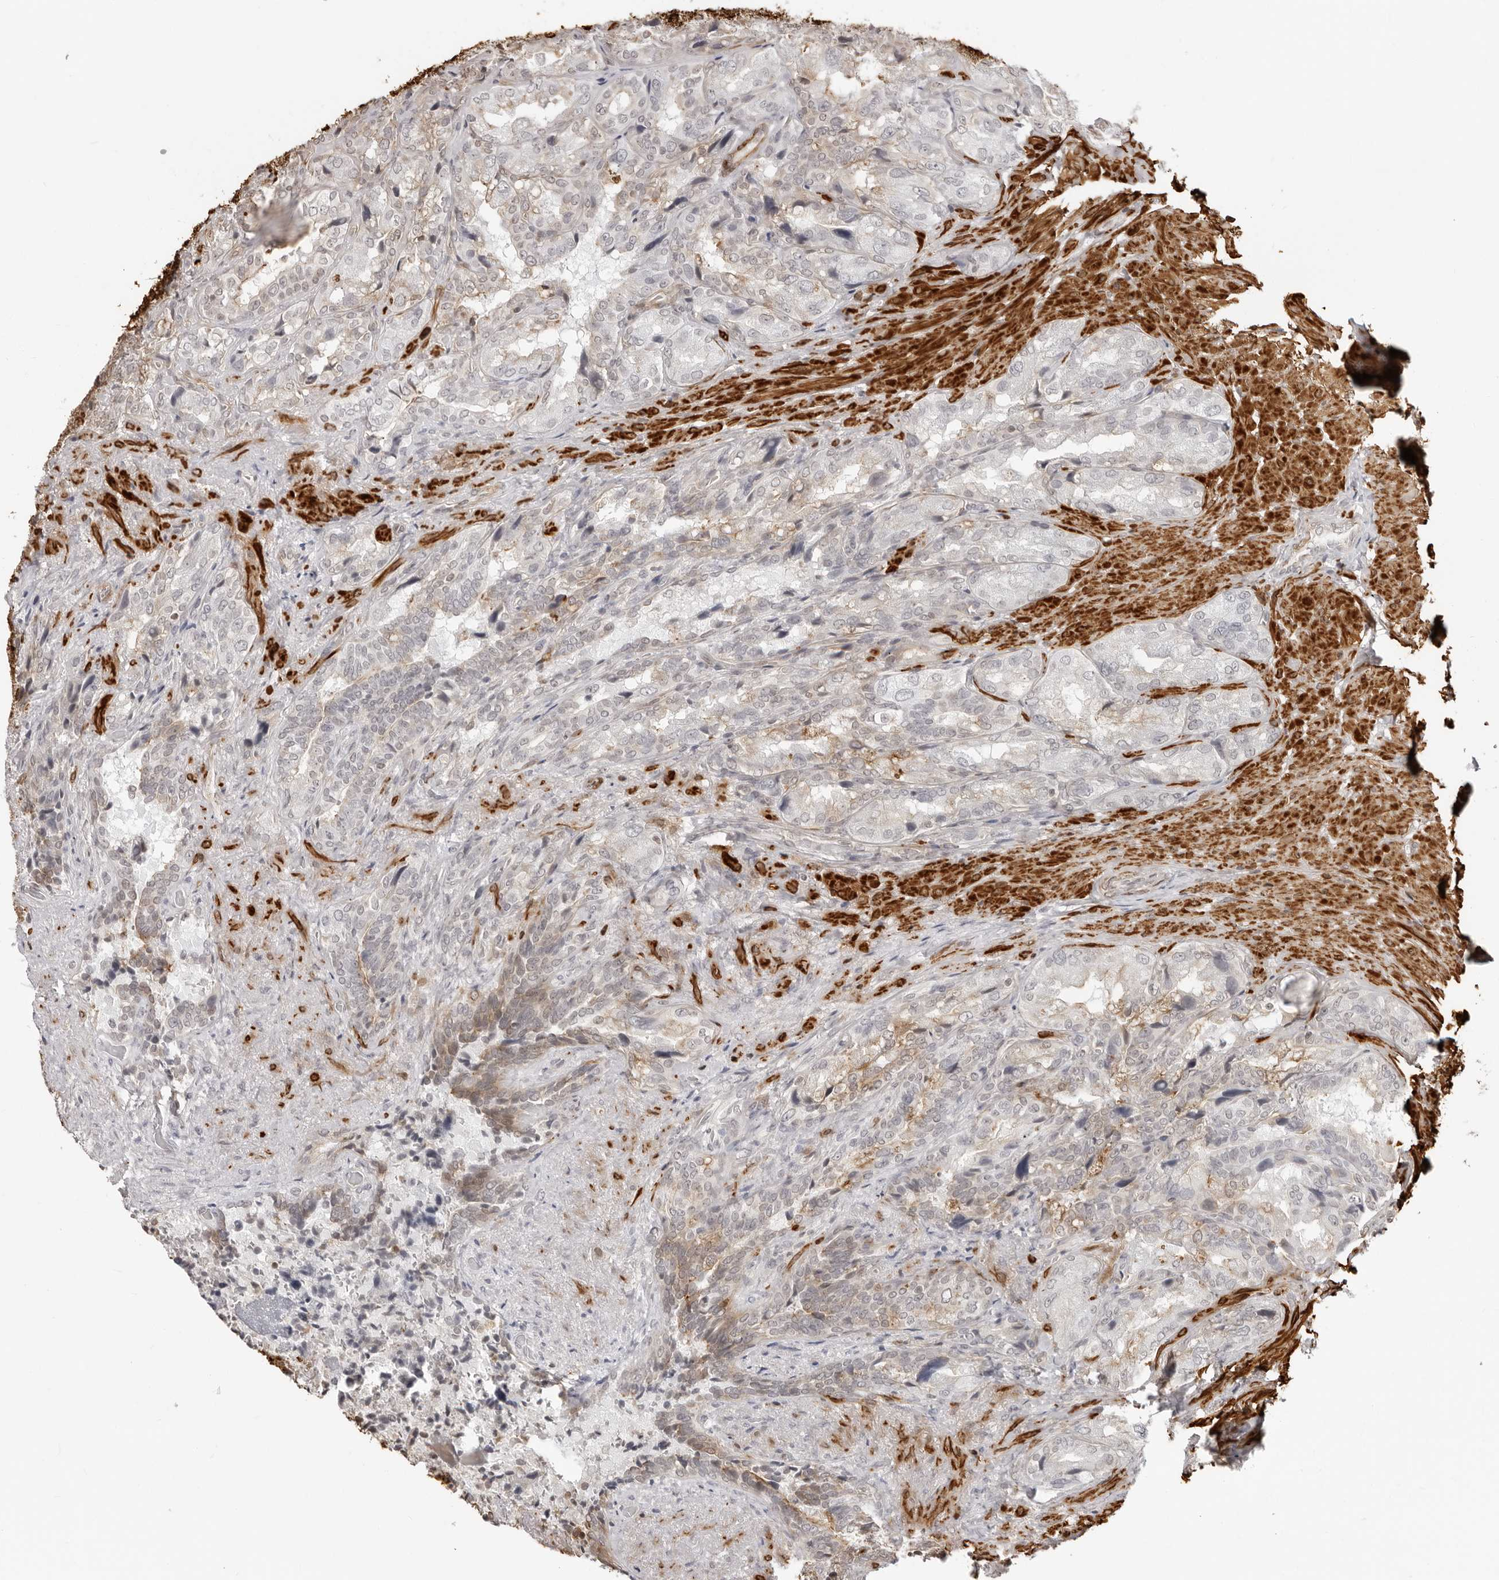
{"staining": {"intensity": "negative", "quantity": "none", "location": "none"}, "tissue": "seminal vesicle", "cell_type": "Glandular cells", "image_type": "normal", "snomed": [{"axis": "morphology", "description": "Normal tissue, NOS"}, {"axis": "topography", "description": "Seminal veicle"}, {"axis": "topography", "description": "Peripheral nerve tissue"}], "caption": "This is an IHC photomicrograph of benign human seminal vesicle. There is no positivity in glandular cells.", "gene": "UNK", "patient": {"sex": "male", "age": 63}}